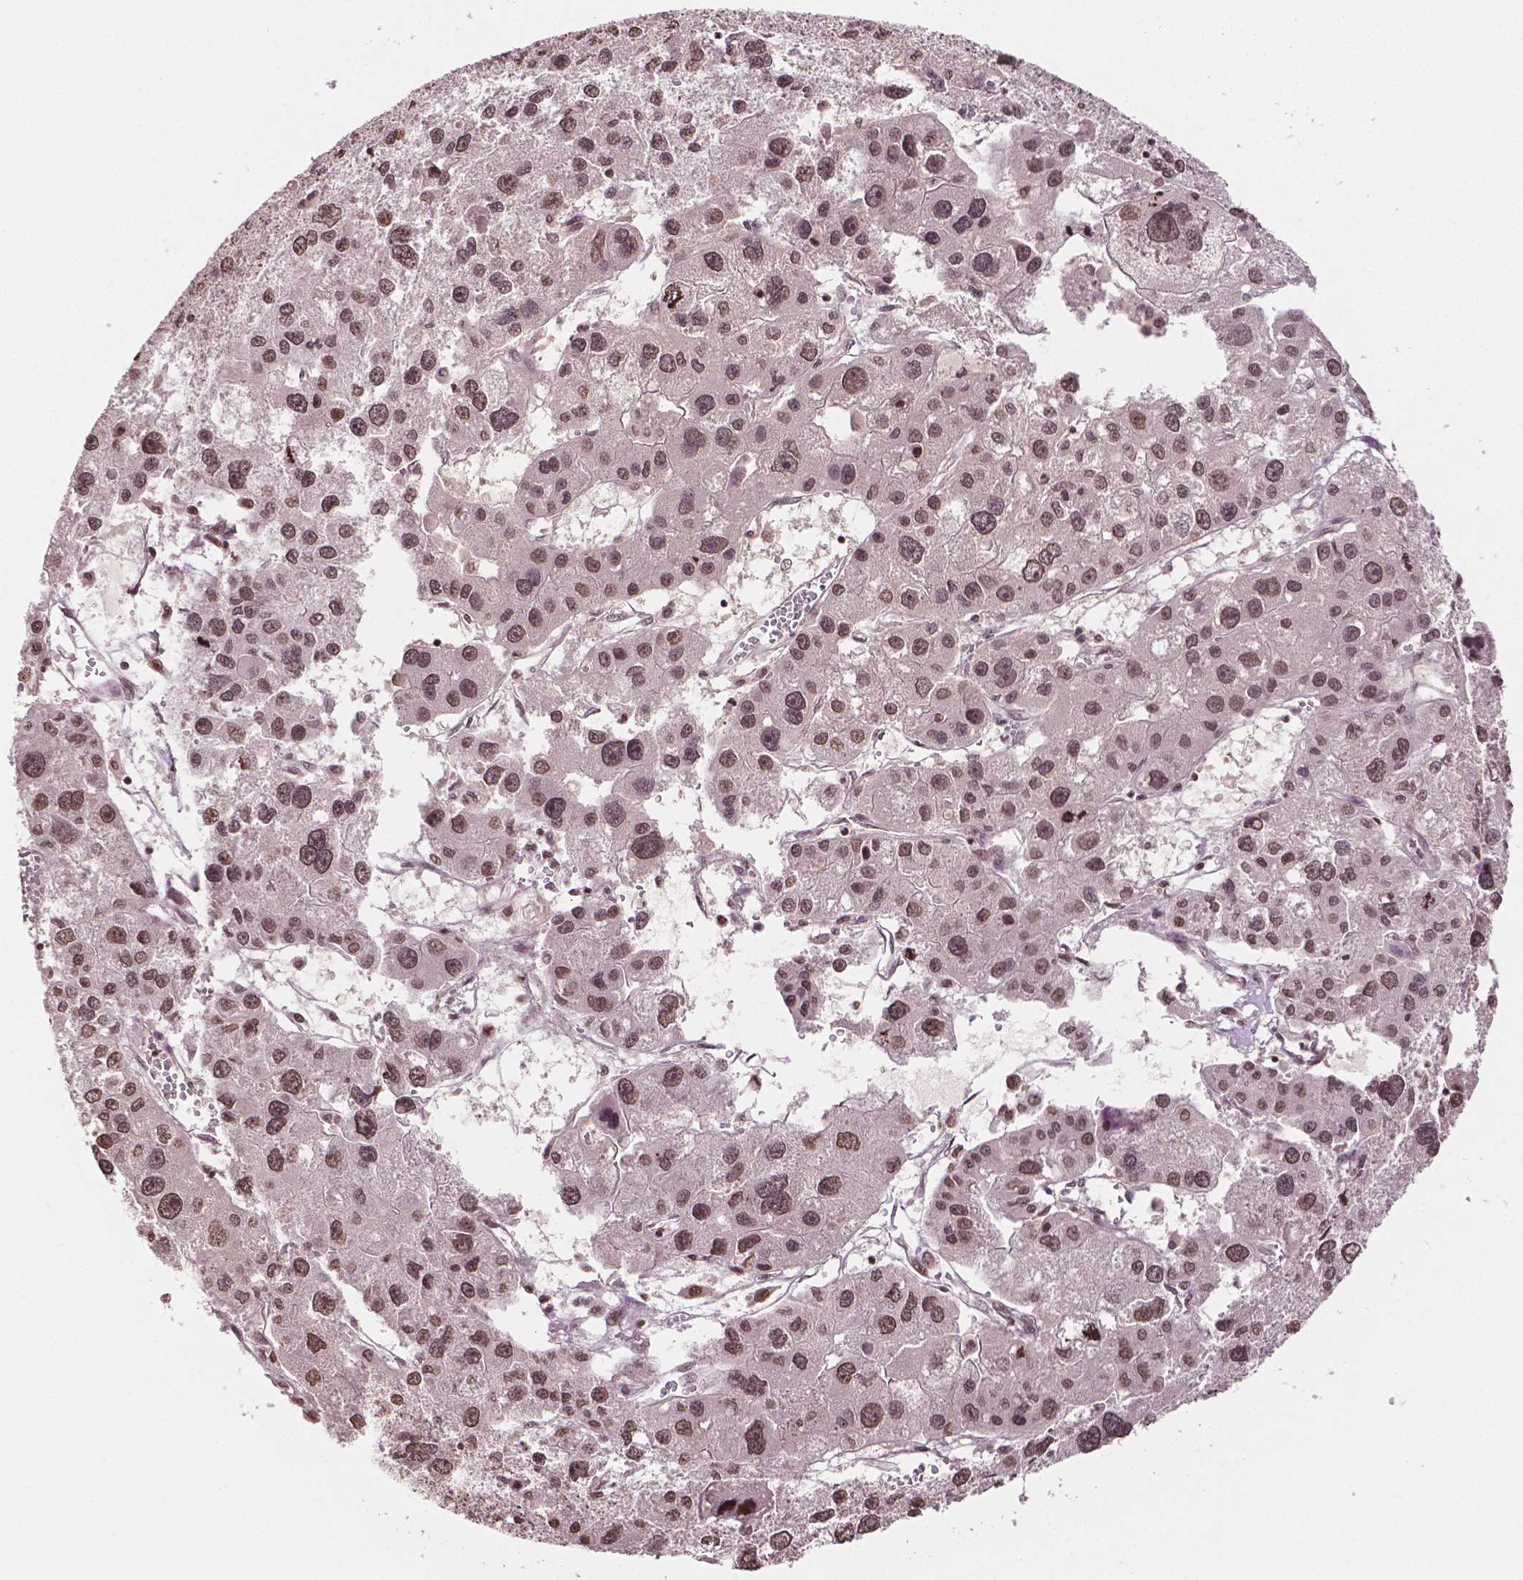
{"staining": {"intensity": "moderate", "quantity": ">75%", "location": "nuclear"}, "tissue": "liver cancer", "cell_type": "Tumor cells", "image_type": "cancer", "snomed": [{"axis": "morphology", "description": "Carcinoma, Hepatocellular, NOS"}, {"axis": "topography", "description": "Liver"}], "caption": "Moderate nuclear expression is present in about >75% of tumor cells in liver cancer. (DAB IHC with brightfield microscopy, high magnification).", "gene": "DEK", "patient": {"sex": "male", "age": 73}}